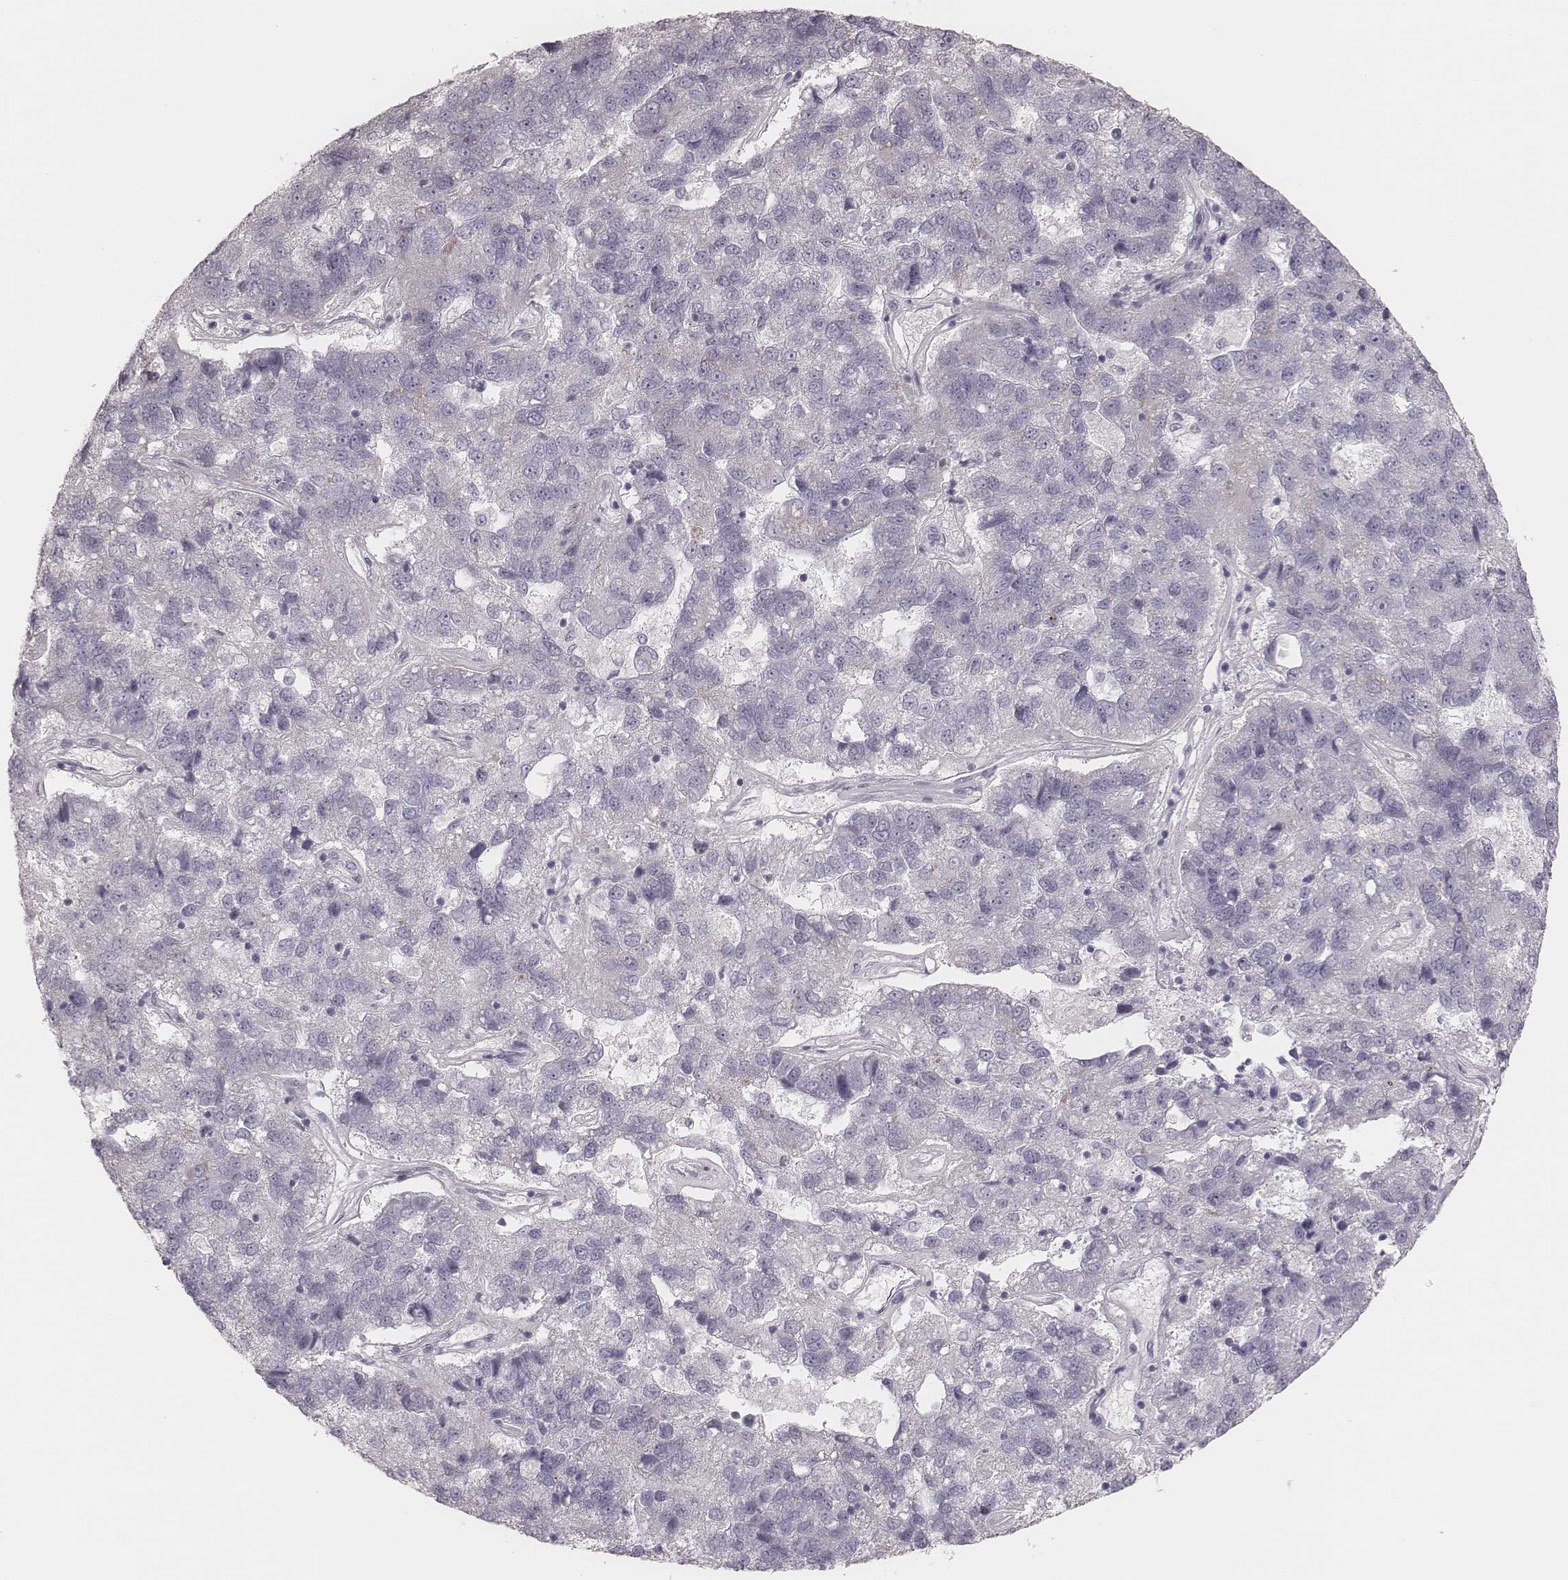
{"staining": {"intensity": "weak", "quantity": "<25%", "location": "cytoplasmic/membranous"}, "tissue": "pancreatic cancer", "cell_type": "Tumor cells", "image_type": "cancer", "snomed": [{"axis": "morphology", "description": "Adenocarcinoma, NOS"}, {"axis": "topography", "description": "Pancreas"}], "caption": "Immunohistochemistry photomicrograph of pancreatic cancer stained for a protein (brown), which reveals no staining in tumor cells.", "gene": "KIF5C", "patient": {"sex": "female", "age": 61}}